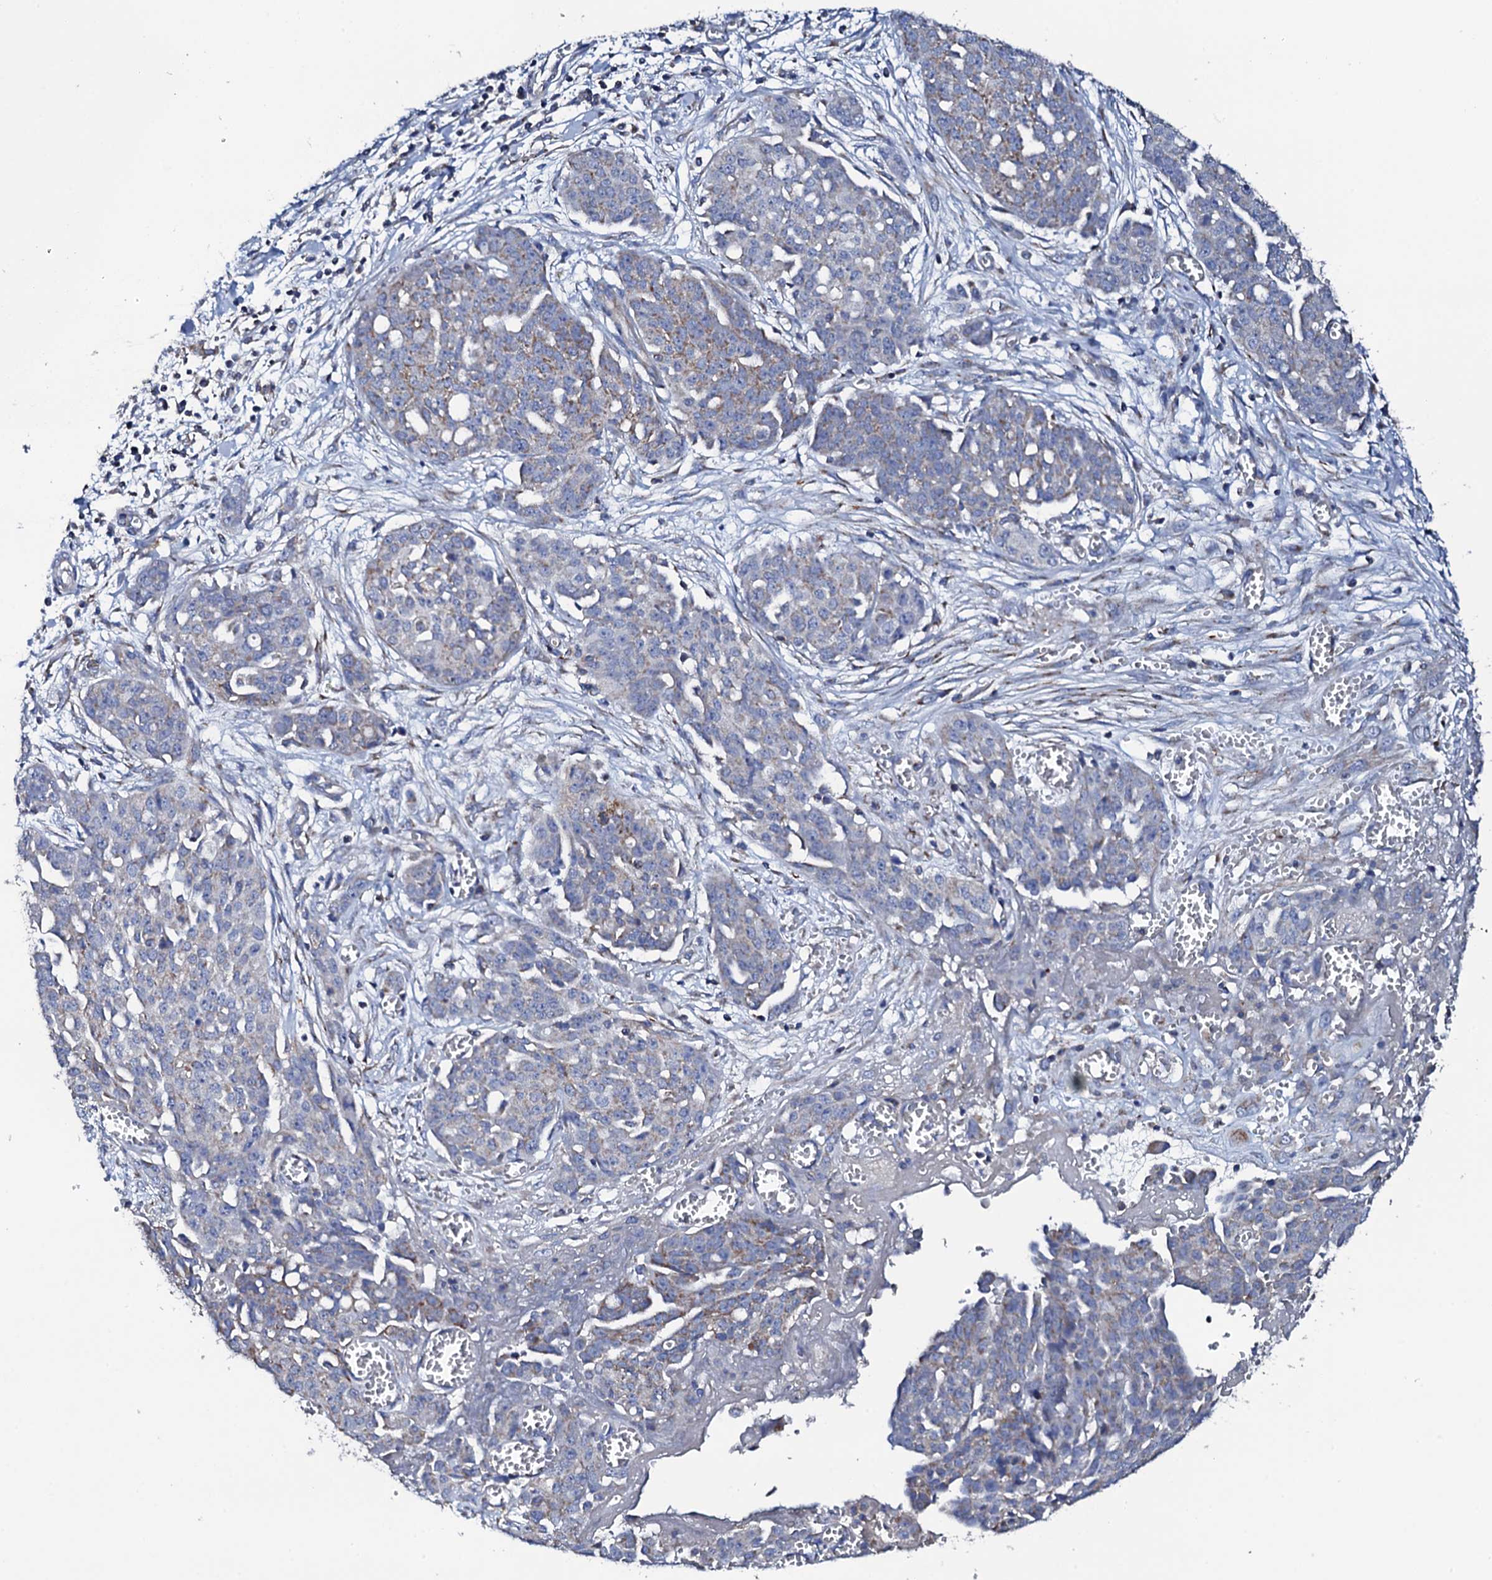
{"staining": {"intensity": "negative", "quantity": "none", "location": "none"}, "tissue": "ovarian cancer", "cell_type": "Tumor cells", "image_type": "cancer", "snomed": [{"axis": "morphology", "description": "Cystadenocarcinoma, serous, NOS"}, {"axis": "topography", "description": "Soft tissue"}, {"axis": "topography", "description": "Ovary"}], "caption": "IHC micrograph of ovarian serous cystadenocarcinoma stained for a protein (brown), which shows no expression in tumor cells.", "gene": "TCAF2", "patient": {"sex": "female", "age": 57}}